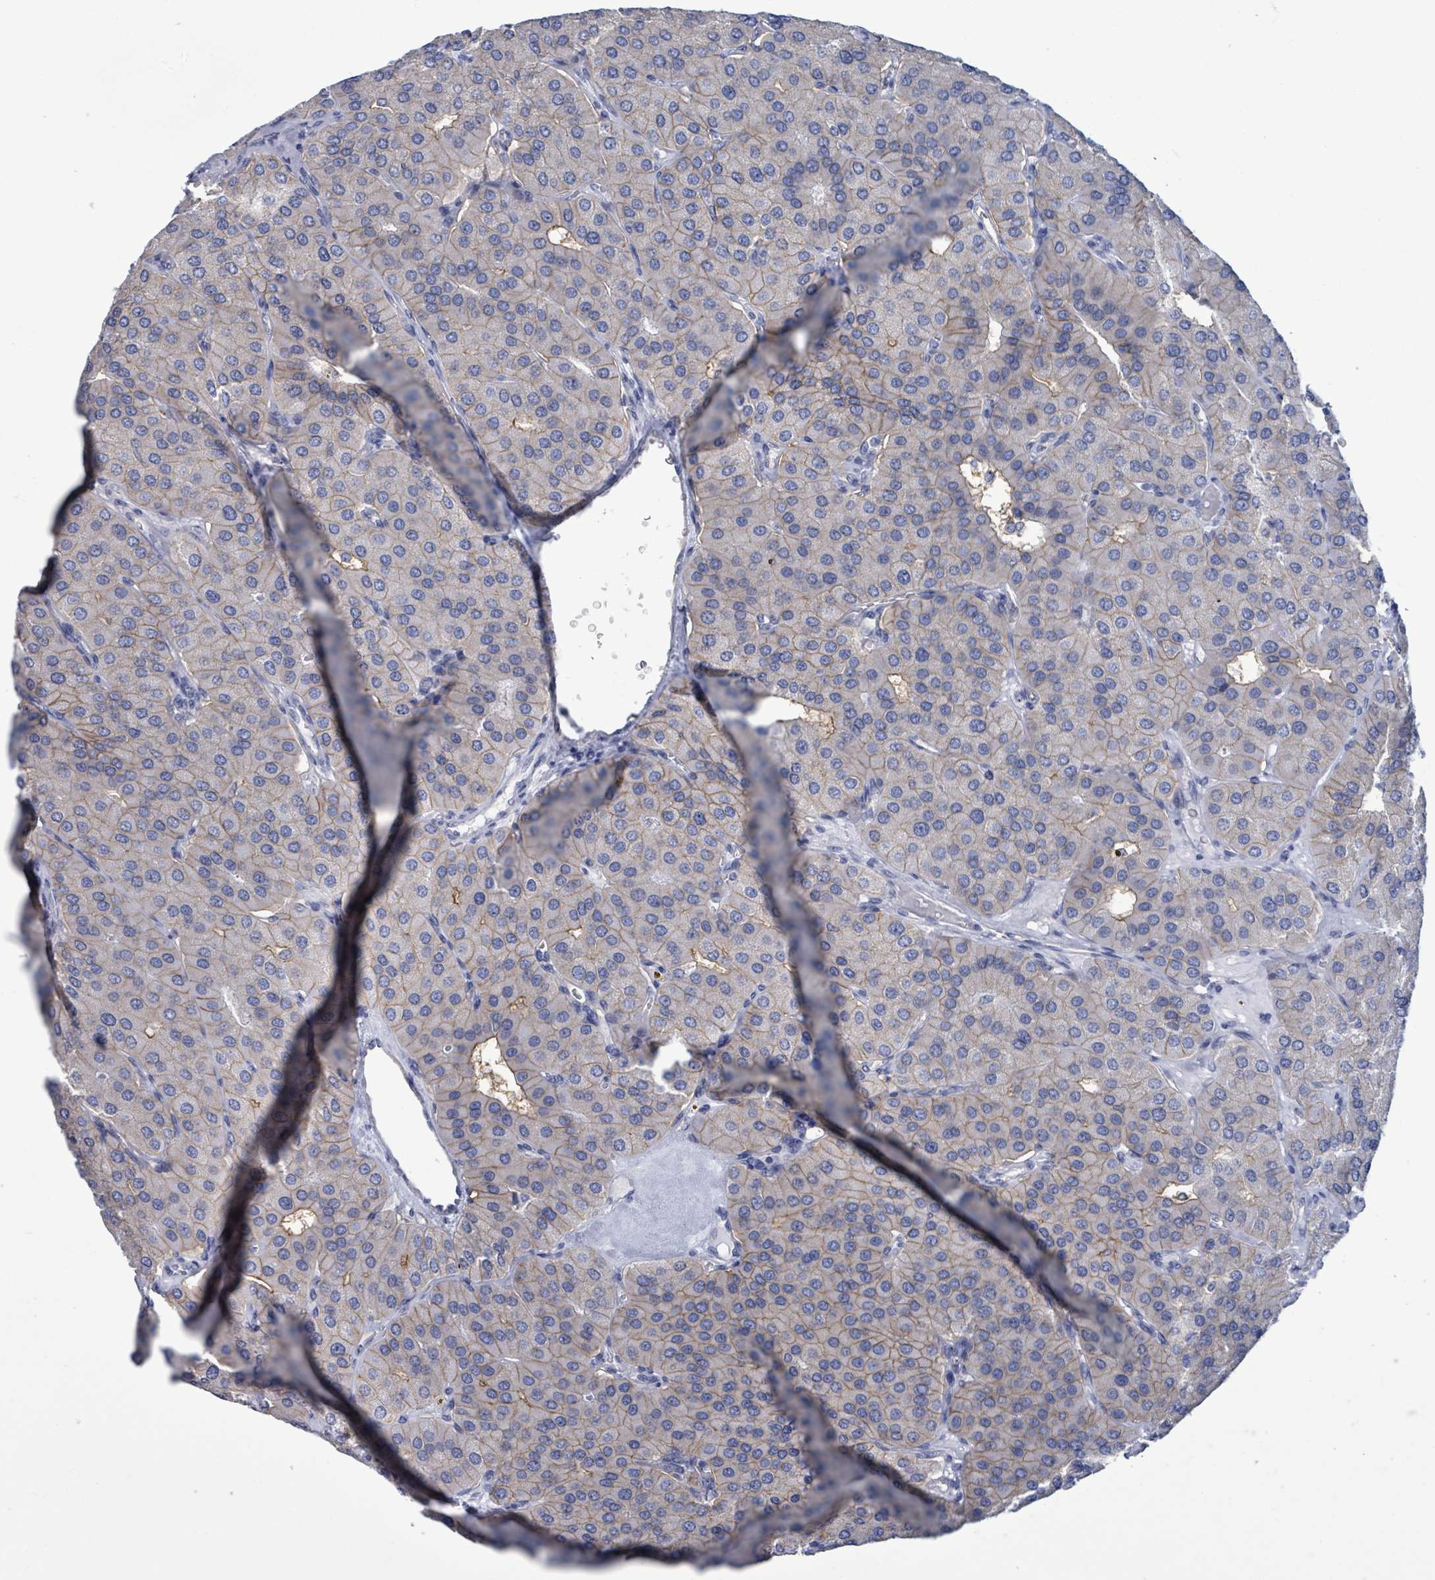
{"staining": {"intensity": "weak", "quantity": ">75%", "location": "cytoplasmic/membranous"}, "tissue": "parathyroid gland", "cell_type": "Glandular cells", "image_type": "normal", "snomed": [{"axis": "morphology", "description": "Normal tissue, NOS"}, {"axis": "morphology", "description": "Adenoma, NOS"}, {"axis": "topography", "description": "Parathyroid gland"}], "caption": "A brown stain shows weak cytoplasmic/membranous positivity of a protein in glandular cells of unremarkable human parathyroid gland. The staining was performed using DAB, with brown indicating positive protein expression. Nuclei are stained blue with hematoxylin.", "gene": "BSG", "patient": {"sex": "female", "age": 86}}